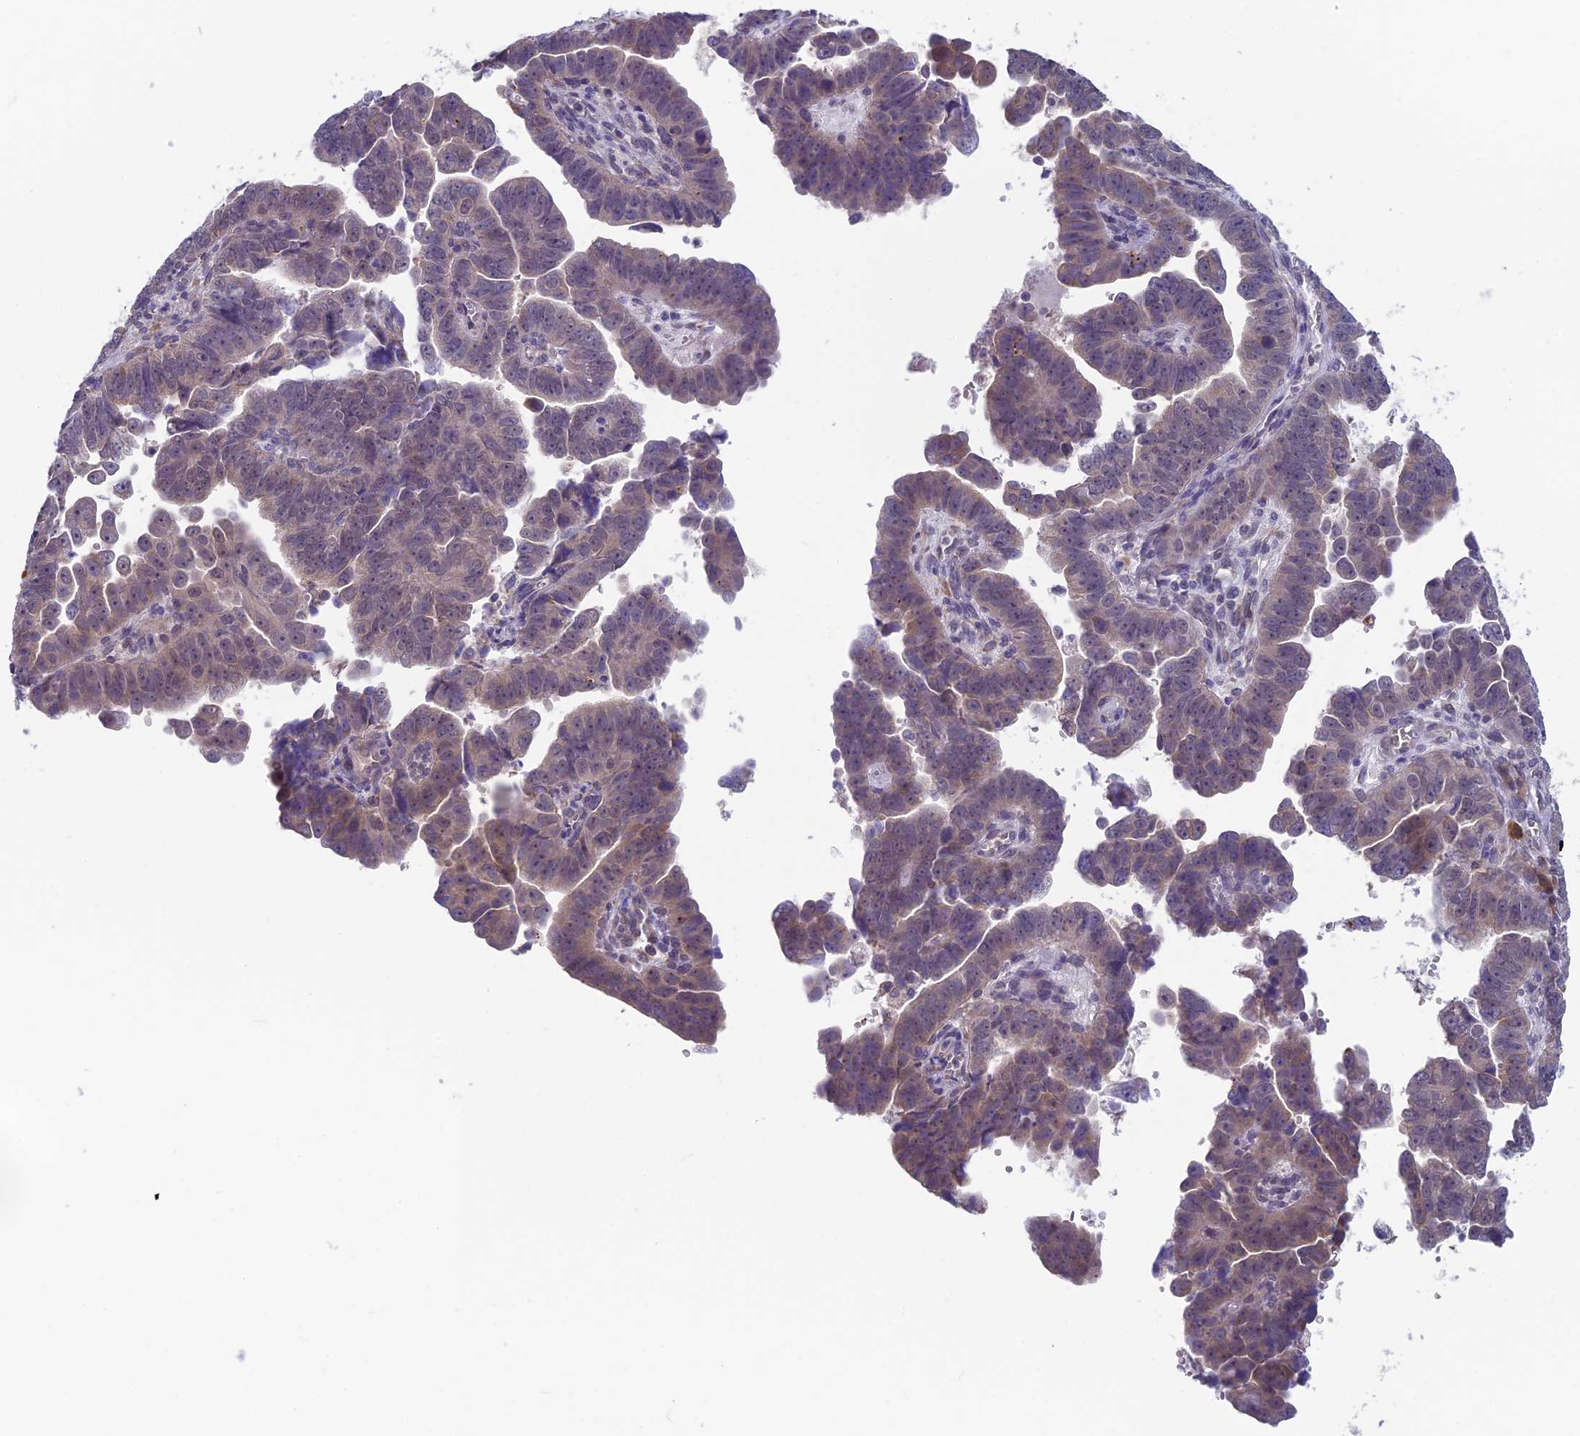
{"staining": {"intensity": "weak", "quantity": "25%-75%", "location": "cytoplasmic/membranous"}, "tissue": "endometrial cancer", "cell_type": "Tumor cells", "image_type": "cancer", "snomed": [{"axis": "morphology", "description": "Adenocarcinoma, NOS"}, {"axis": "topography", "description": "Endometrium"}], "caption": "High-power microscopy captured an immunohistochemistry histopathology image of endometrial cancer, revealing weak cytoplasmic/membranous positivity in about 25%-75% of tumor cells. The staining is performed using DAB brown chromogen to label protein expression. The nuclei are counter-stained blue using hematoxylin.", "gene": "MRI1", "patient": {"sex": "female", "age": 75}}